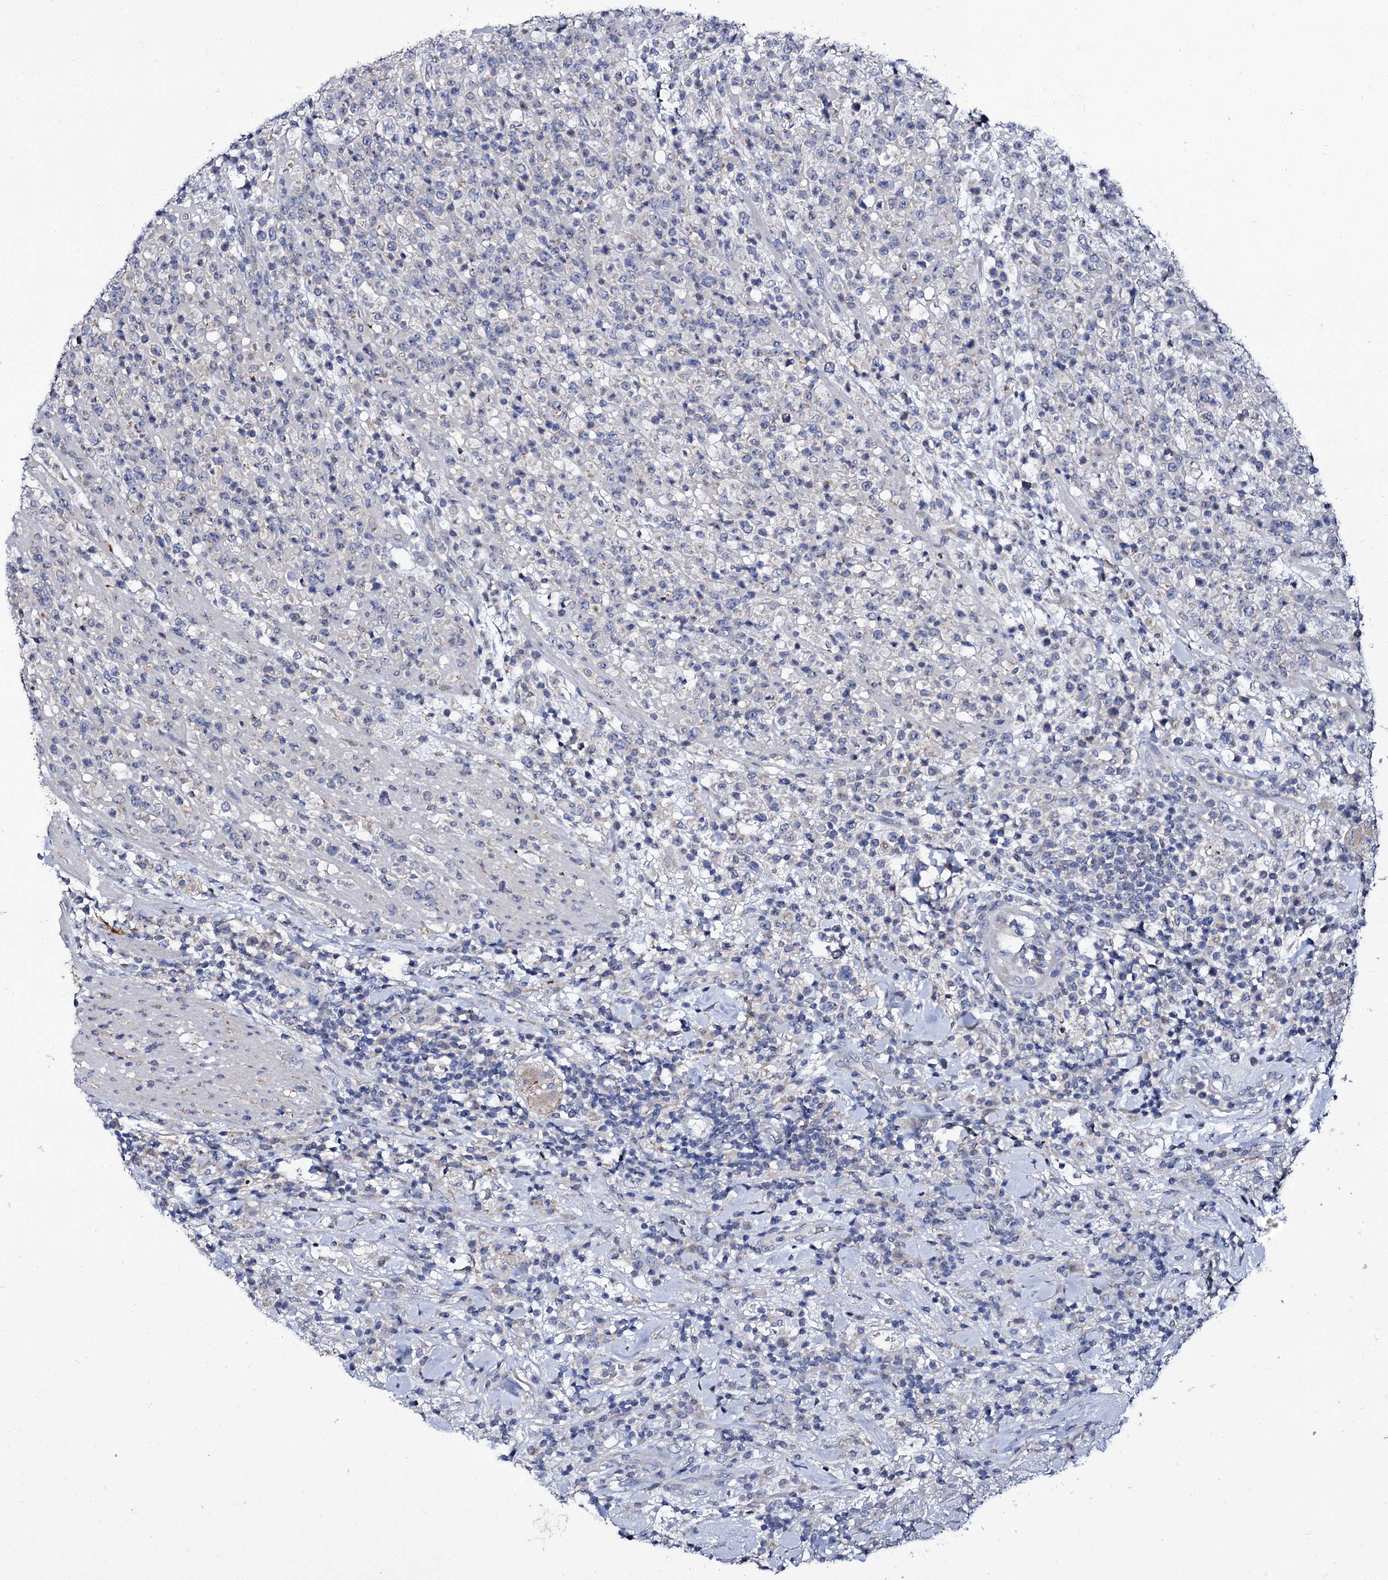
{"staining": {"intensity": "negative", "quantity": "none", "location": "none"}, "tissue": "lymphoma", "cell_type": "Tumor cells", "image_type": "cancer", "snomed": [{"axis": "morphology", "description": "Malignant lymphoma, non-Hodgkin's type, High grade"}, {"axis": "topography", "description": "Colon"}], "caption": "The IHC histopathology image has no significant positivity in tumor cells of malignant lymphoma, non-Hodgkin's type (high-grade) tissue. (DAB immunohistochemistry visualized using brightfield microscopy, high magnification).", "gene": "PANX2", "patient": {"sex": "female", "age": 53}}